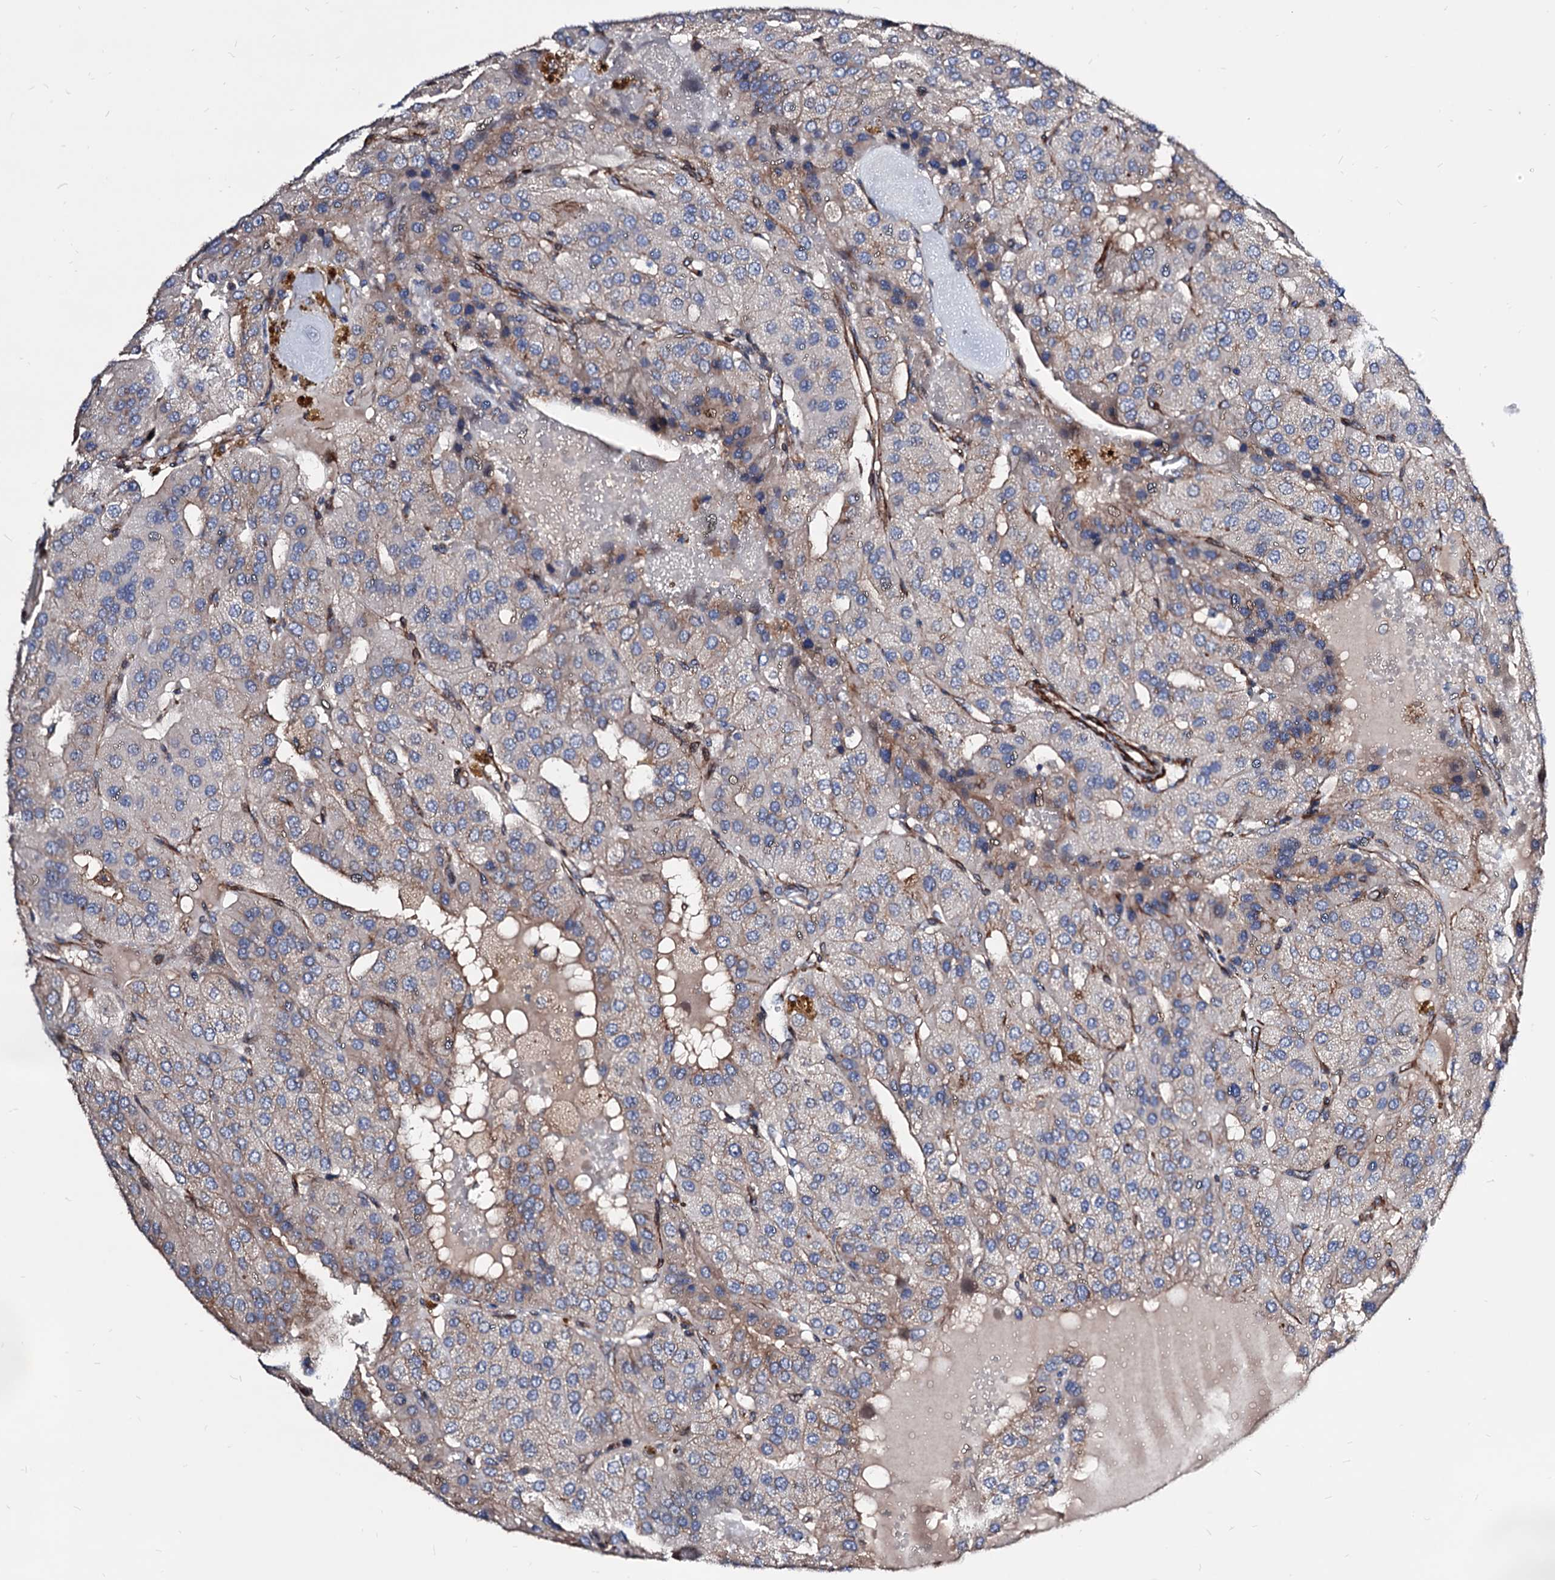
{"staining": {"intensity": "weak", "quantity": "<25%", "location": "cytoplasmic/membranous"}, "tissue": "parathyroid gland", "cell_type": "Glandular cells", "image_type": "normal", "snomed": [{"axis": "morphology", "description": "Normal tissue, NOS"}, {"axis": "morphology", "description": "Adenoma, NOS"}, {"axis": "topography", "description": "Parathyroid gland"}], "caption": "Immunohistochemistry (IHC) image of benign human parathyroid gland stained for a protein (brown), which demonstrates no staining in glandular cells. The staining was performed using DAB (3,3'-diaminobenzidine) to visualize the protein expression in brown, while the nuclei were stained in blue with hematoxylin (Magnification: 20x).", "gene": "WDR11", "patient": {"sex": "female", "age": 86}}